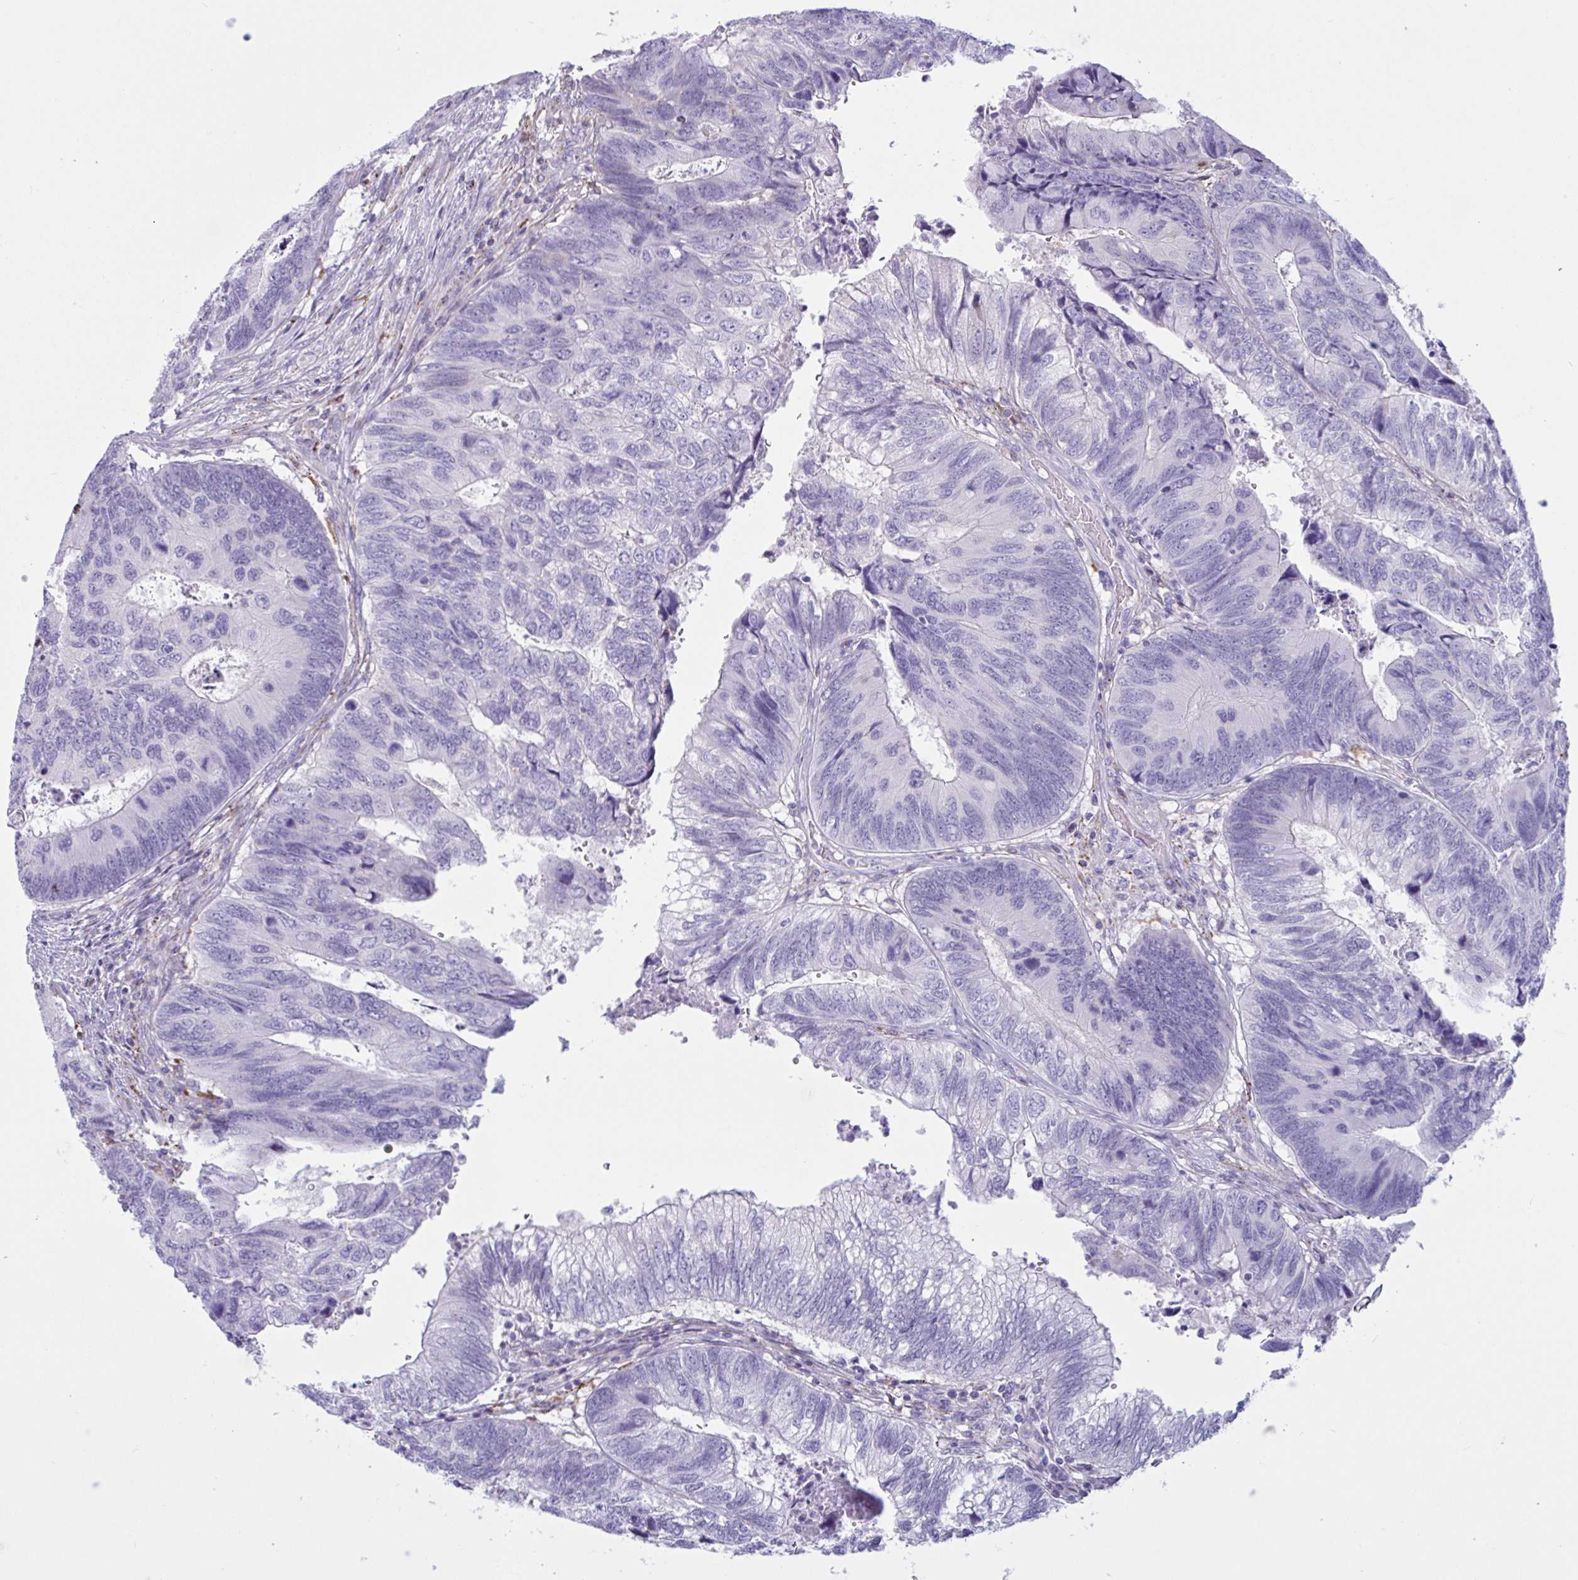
{"staining": {"intensity": "negative", "quantity": "none", "location": "none"}, "tissue": "colorectal cancer", "cell_type": "Tumor cells", "image_type": "cancer", "snomed": [{"axis": "morphology", "description": "Adenocarcinoma, NOS"}, {"axis": "topography", "description": "Colon"}], "caption": "A micrograph of human colorectal adenocarcinoma is negative for staining in tumor cells.", "gene": "XCL1", "patient": {"sex": "female", "age": 67}}